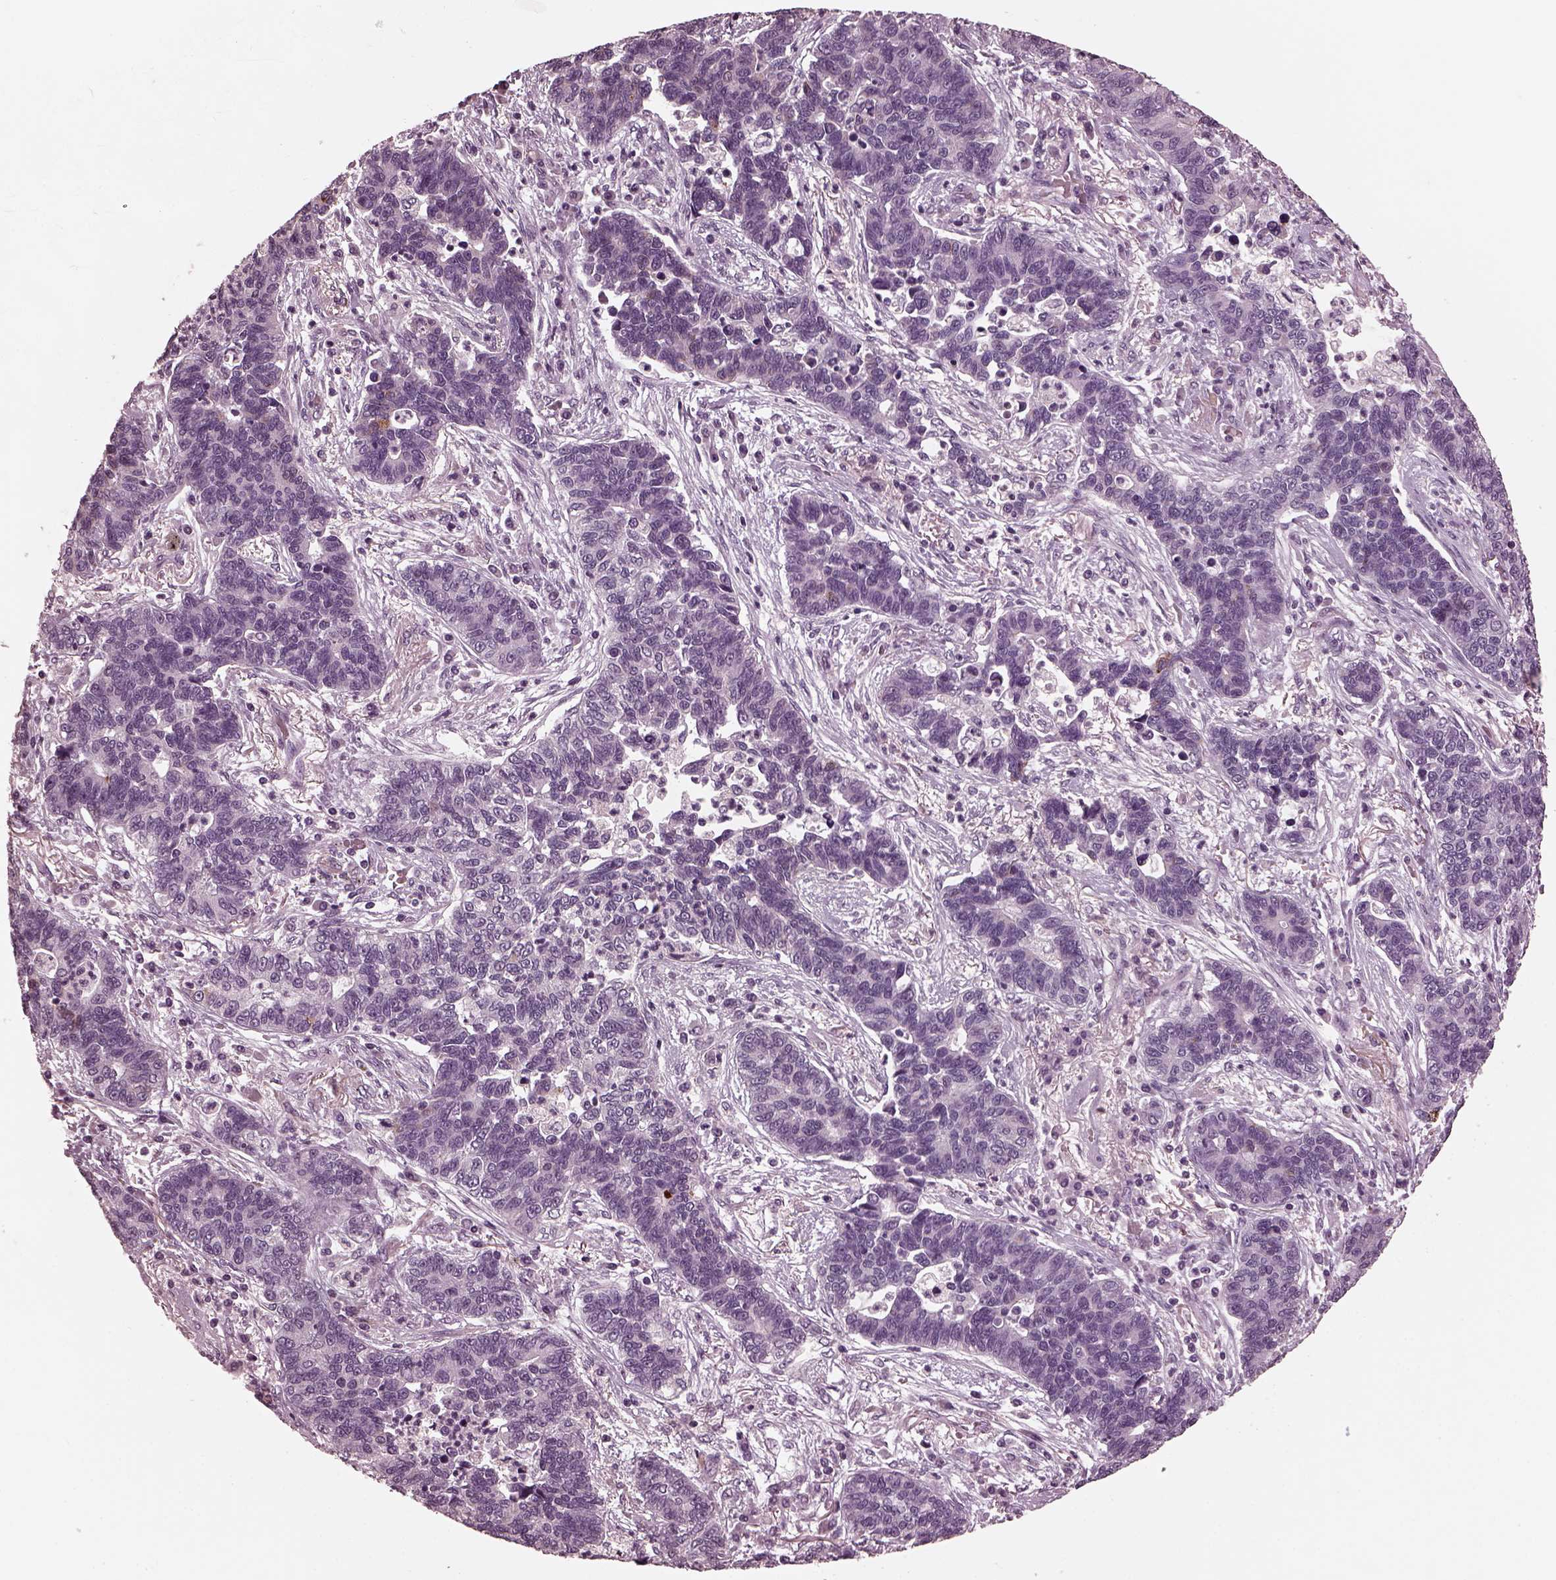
{"staining": {"intensity": "negative", "quantity": "none", "location": "none"}, "tissue": "lung cancer", "cell_type": "Tumor cells", "image_type": "cancer", "snomed": [{"axis": "morphology", "description": "Adenocarcinoma, NOS"}, {"axis": "topography", "description": "Lung"}], "caption": "Immunohistochemistry histopathology image of neoplastic tissue: adenocarcinoma (lung) stained with DAB (3,3'-diaminobenzidine) displays no significant protein staining in tumor cells.", "gene": "CGA", "patient": {"sex": "female", "age": 57}}